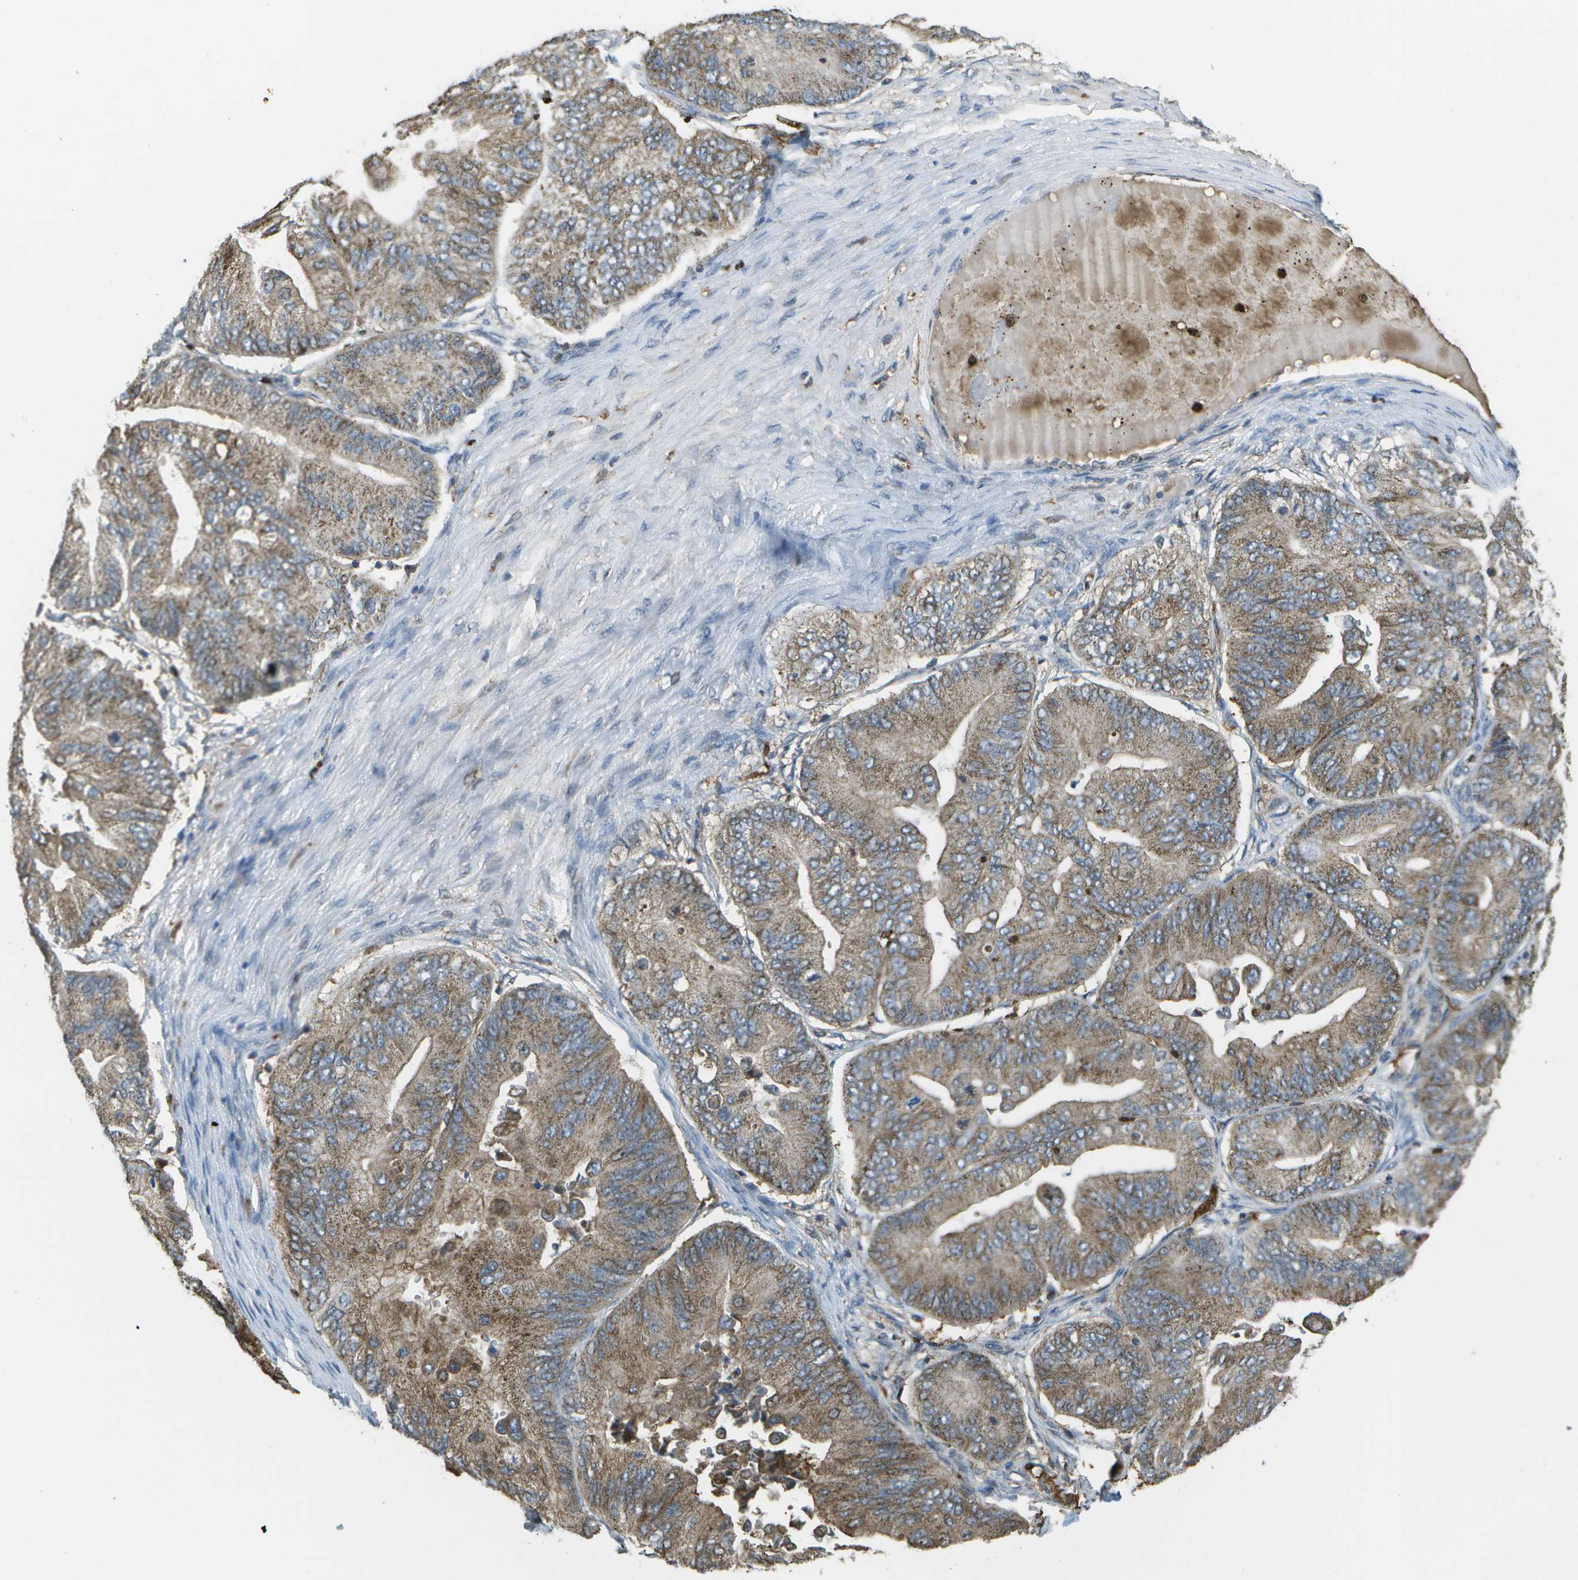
{"staining": {"intensity": "moderate", "quantity": ">75%", "location": "cytoplasmic/membranous"}, "tissue": "ovarian cancer", "cell_type": "Tumor cells", "image_type": "cancer", "snomed": [{"axis": "morphology", "description": "Cystadenocarcinoma, mucinous, NOS"}, {"axis": "topography", "description": "Ovary"}], "caption": "Ovarian mucinous cystadenocarcinoma was stained to show a protein in brown. There is medium levels of moderate cytoplasmic/membranous positivity in about >75% of tumor cells.", "gene": "CACHD1", "patient": {"sex": "female", "age": 61}}